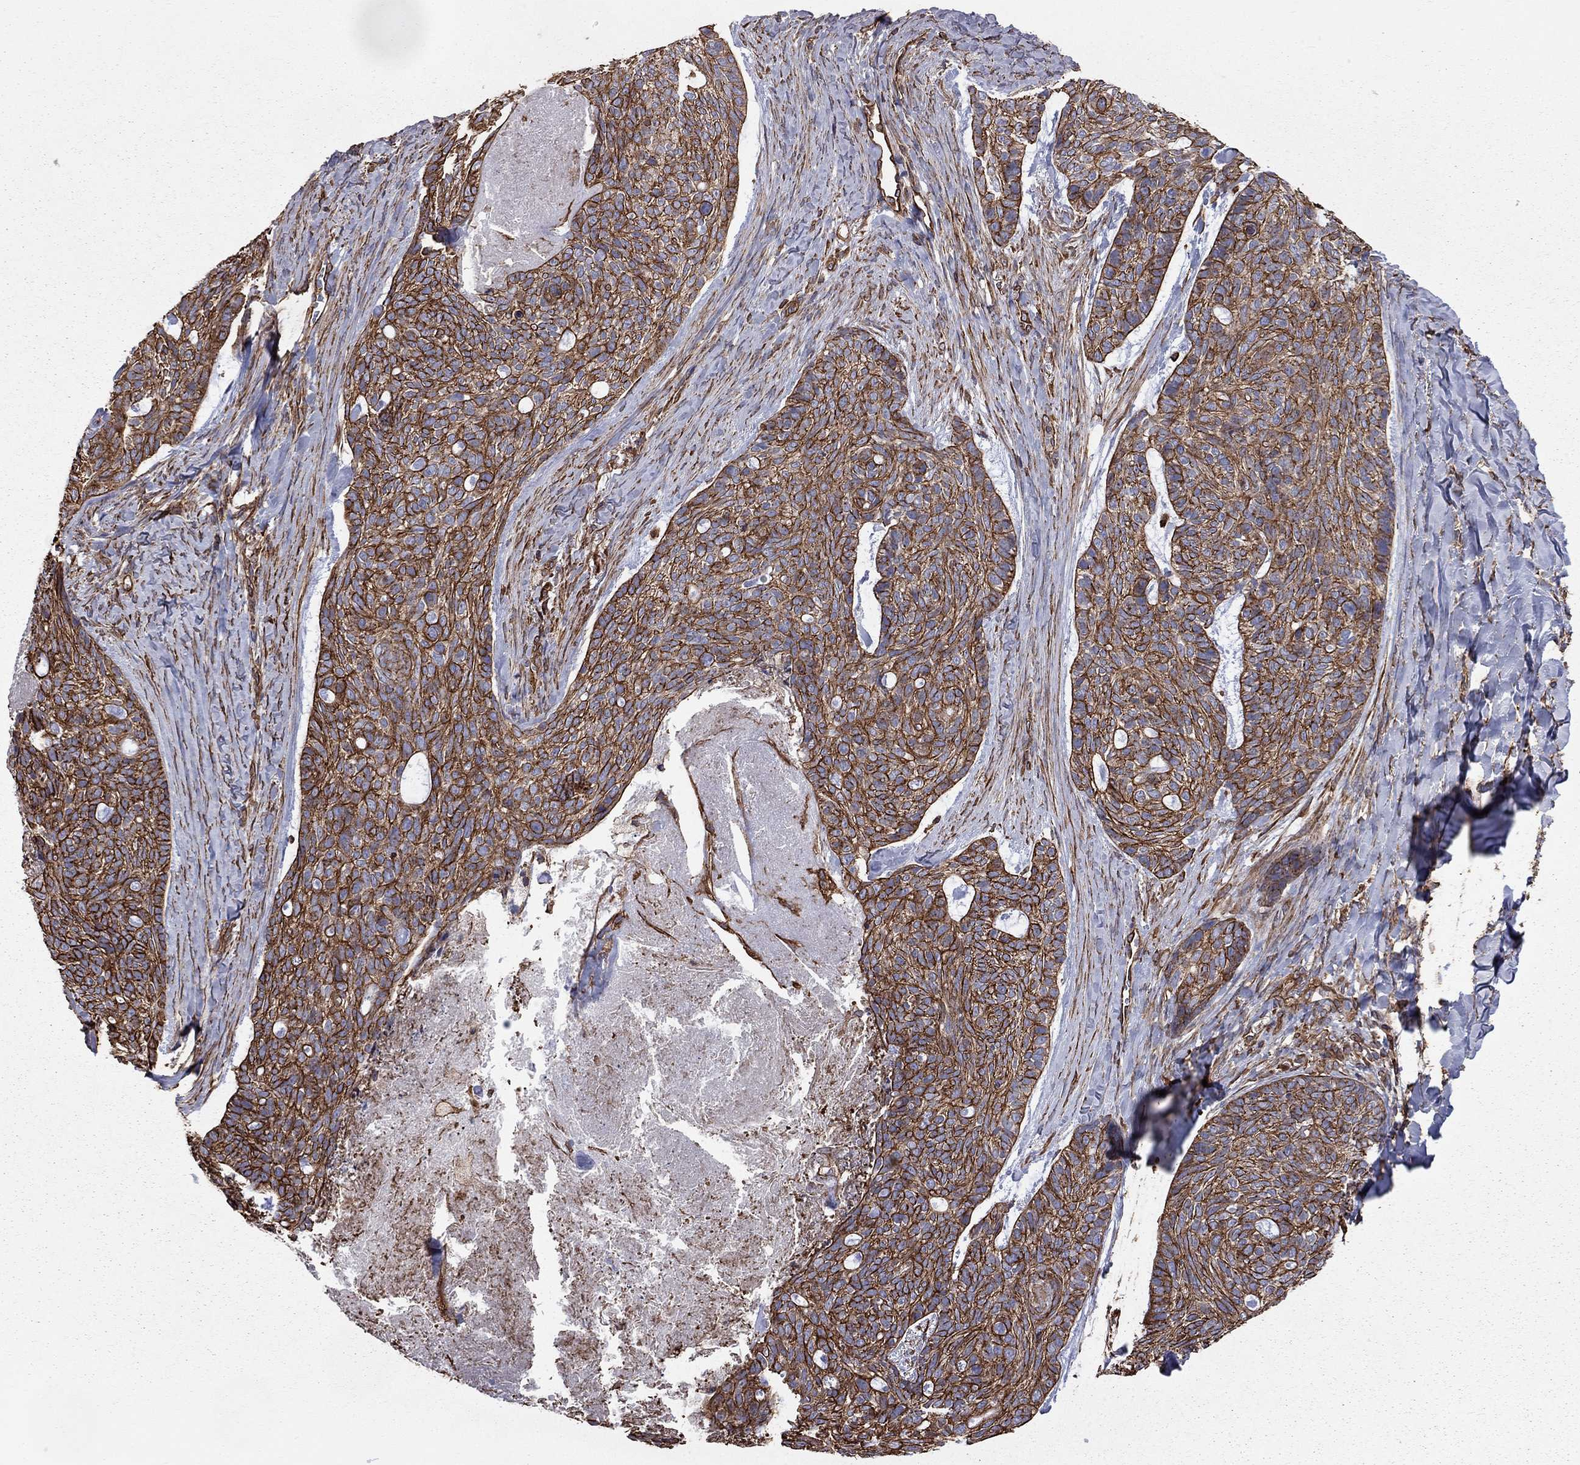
{"staining": {"intensity": "strong", "quantity": ">75%", "location": "cytoplasmic/membranous"}, "tissue": "skin cancer", "cell_type": "Tumor cells", "image_type": "cancer", "snomed": [{"axis": "morphology", "description": "Basal cell carcinoma"}, {"axis": "topography", "description": "Skin"}], "caption": "An image of human skin cancer stained for a protein shows strong cytoplasmic/membranous brown staining in tumor cells.", "gene": "BICDL2", "patient": {"sex": "female", "age": 69}}